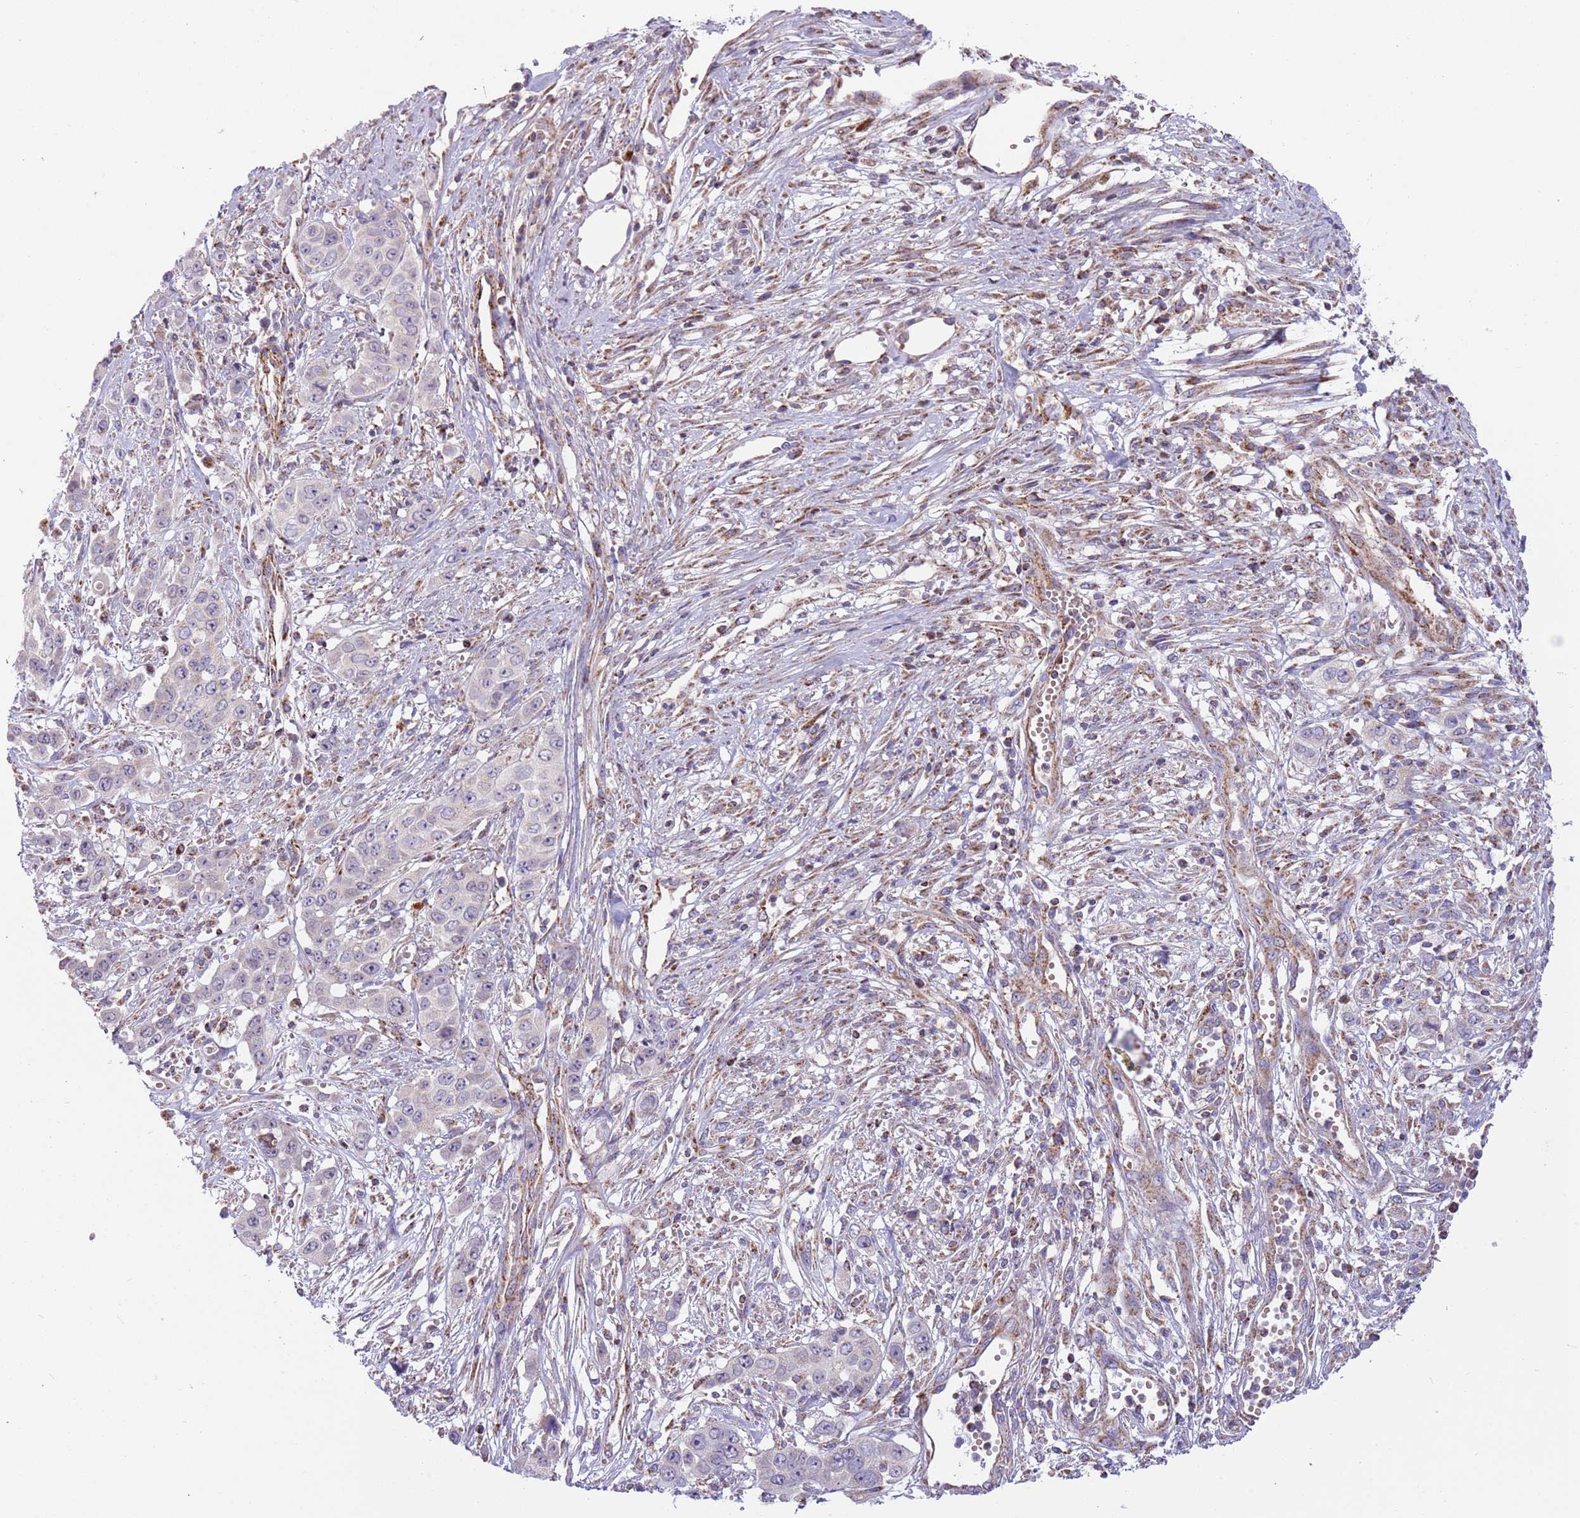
{"staining": {"intensity": "negative", "quantity": "none", "location": "none"}, "tissue": "stomach cancer", "cell_type": "Tumor cells", "image_type": "cancer", "snomed": [{"axis": "morphology", "description": "Adenocarcinoma, NOS"}, {"axis": "topography", "description": "Stomach, upper"}], "caption": "There is no significant staining in tumor cells of adenocarcinoma (stomach).", "gene": "LHX6", "patient": {"sex": "male", "age": 62}}